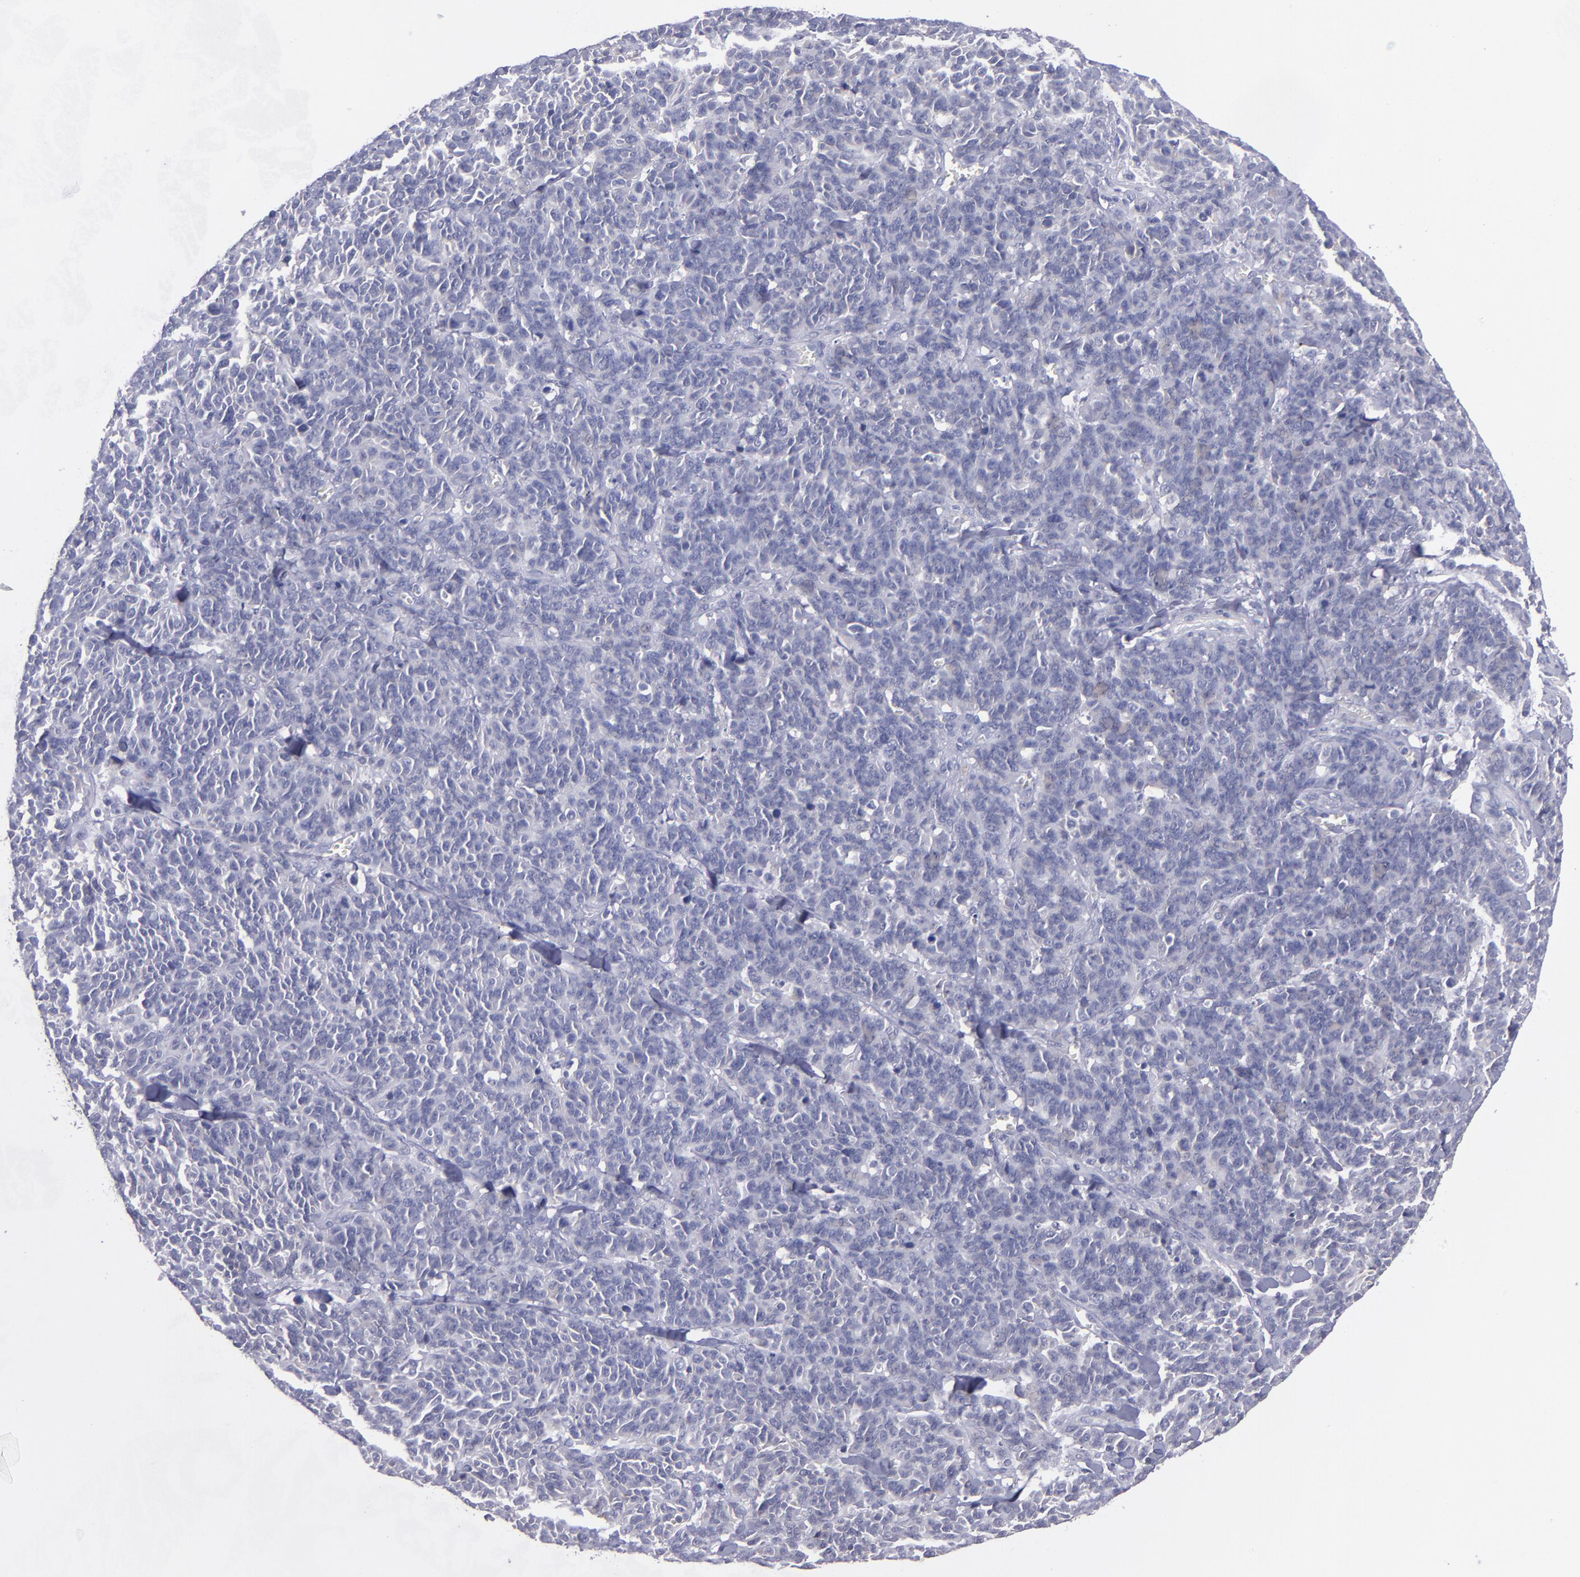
{"staining": {"intensity": "weak", "quantity": "<25%", "location": "cytoplasmic/membranous"}, "tissue": "lung cancer", "cell_type": "Tumor cells", "image_type": "cancer", "snomed": [{"axis": "morphology", "description": "Neoplasm, malignant, NOS"}, {"axis": "topography", "description": "Lung"}], "caption": "The histopathology image reveals no staining of tumor cells in malignant neoplasm (lung).", "gene": "CDH3", "patient": {"sex": "female", "age": 58}}